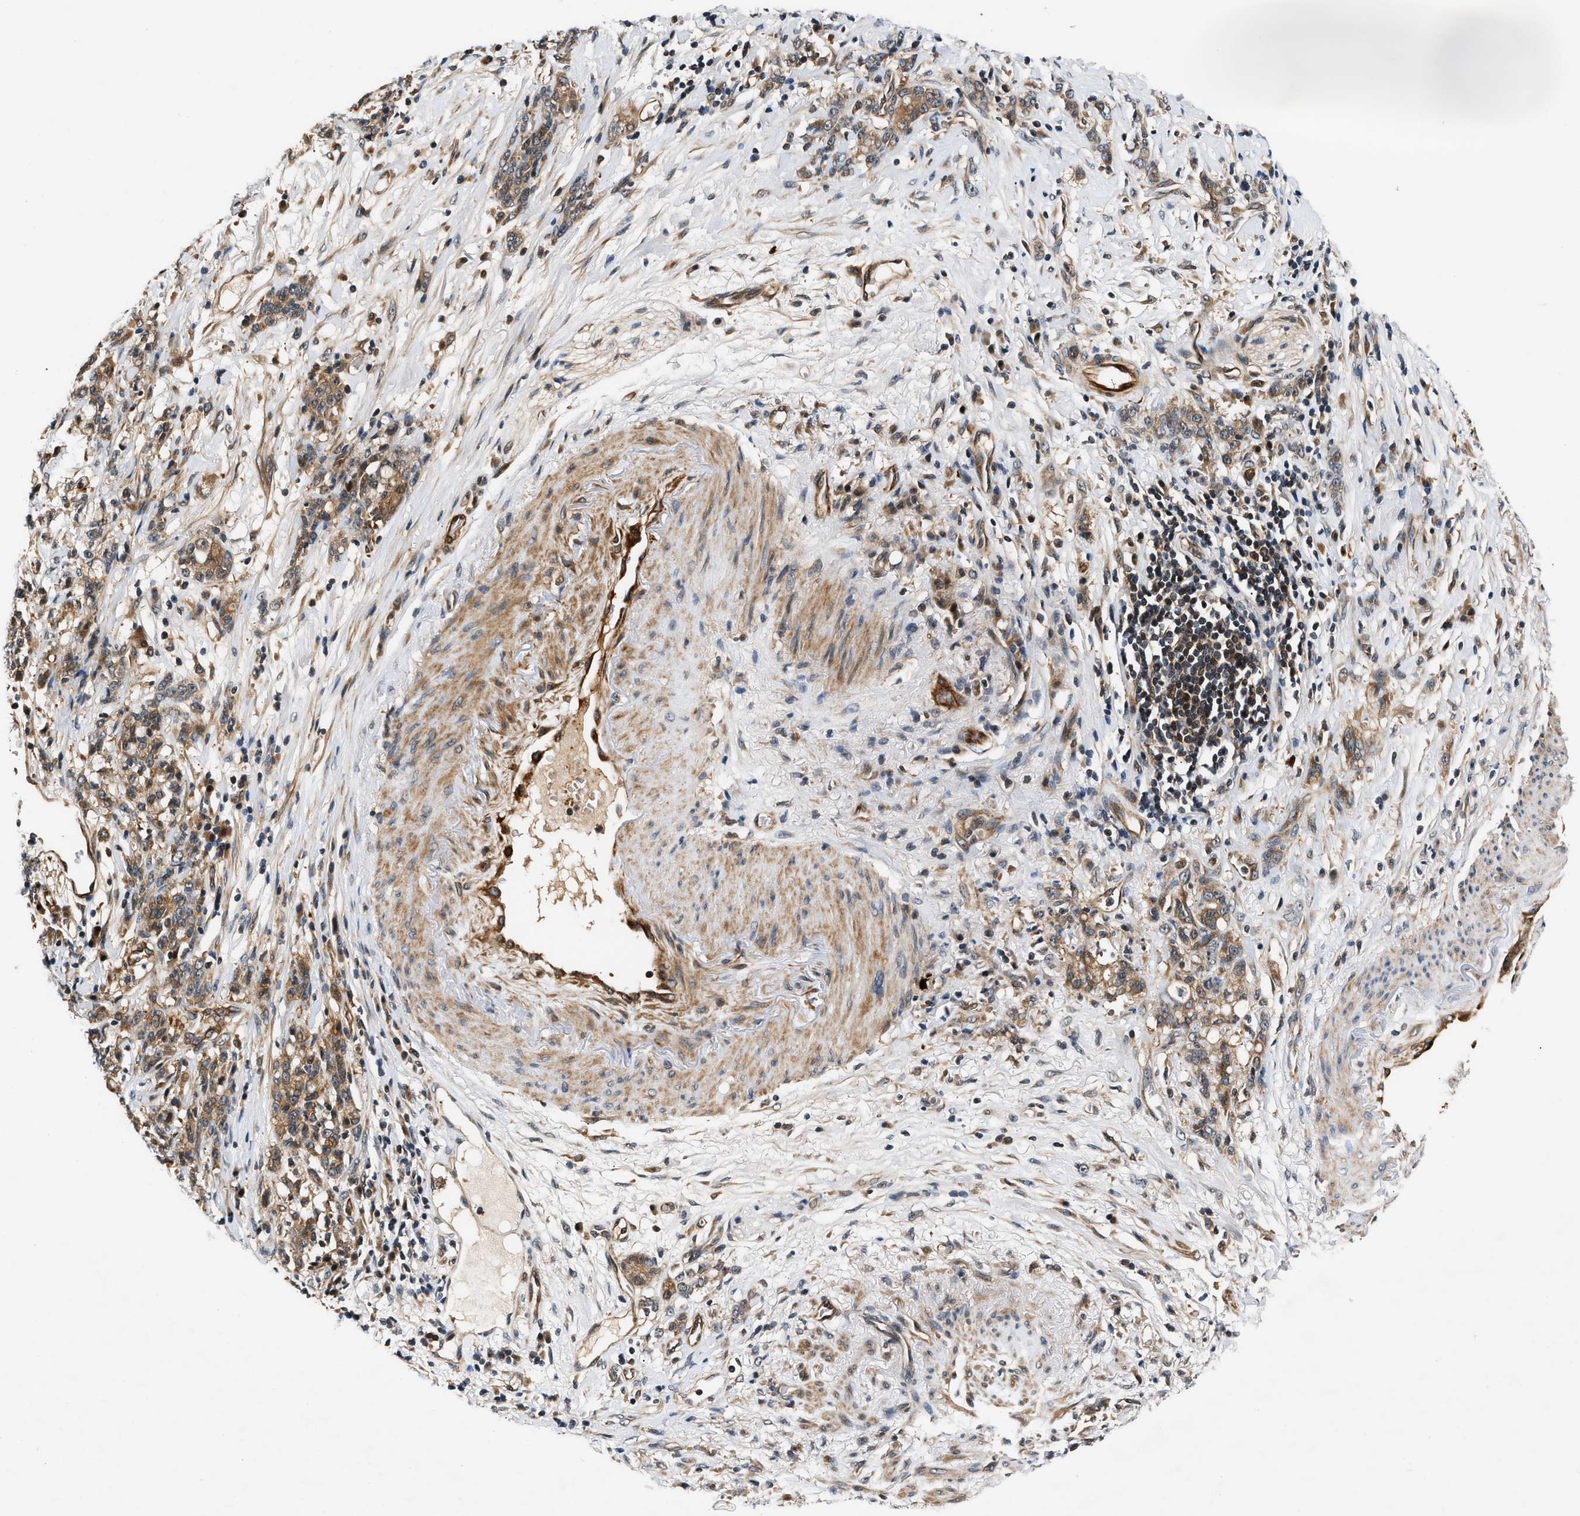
{"staining": {"intensity": "moderate", "quantity": ">75%", "location": "cytoplasmic/membranous"}, "tissue": "stomach cancer", "cell_type": "Tumor cells", "image_type": "cancer", "snomed": [{"axis": "morphology", "description": "Adenocarcinoma, NOS"}, {"axis": "topography", "description": "Stomach, lower"}], "caption": "Stomach adenocarcinoma was stained to show a protein in brown. There is medium levels of moderate cytoplasmic/membranous positivity in about >75% of tumor cells.", "gene": "TUT7", "patient": {"sex": "male", "age": 88}}